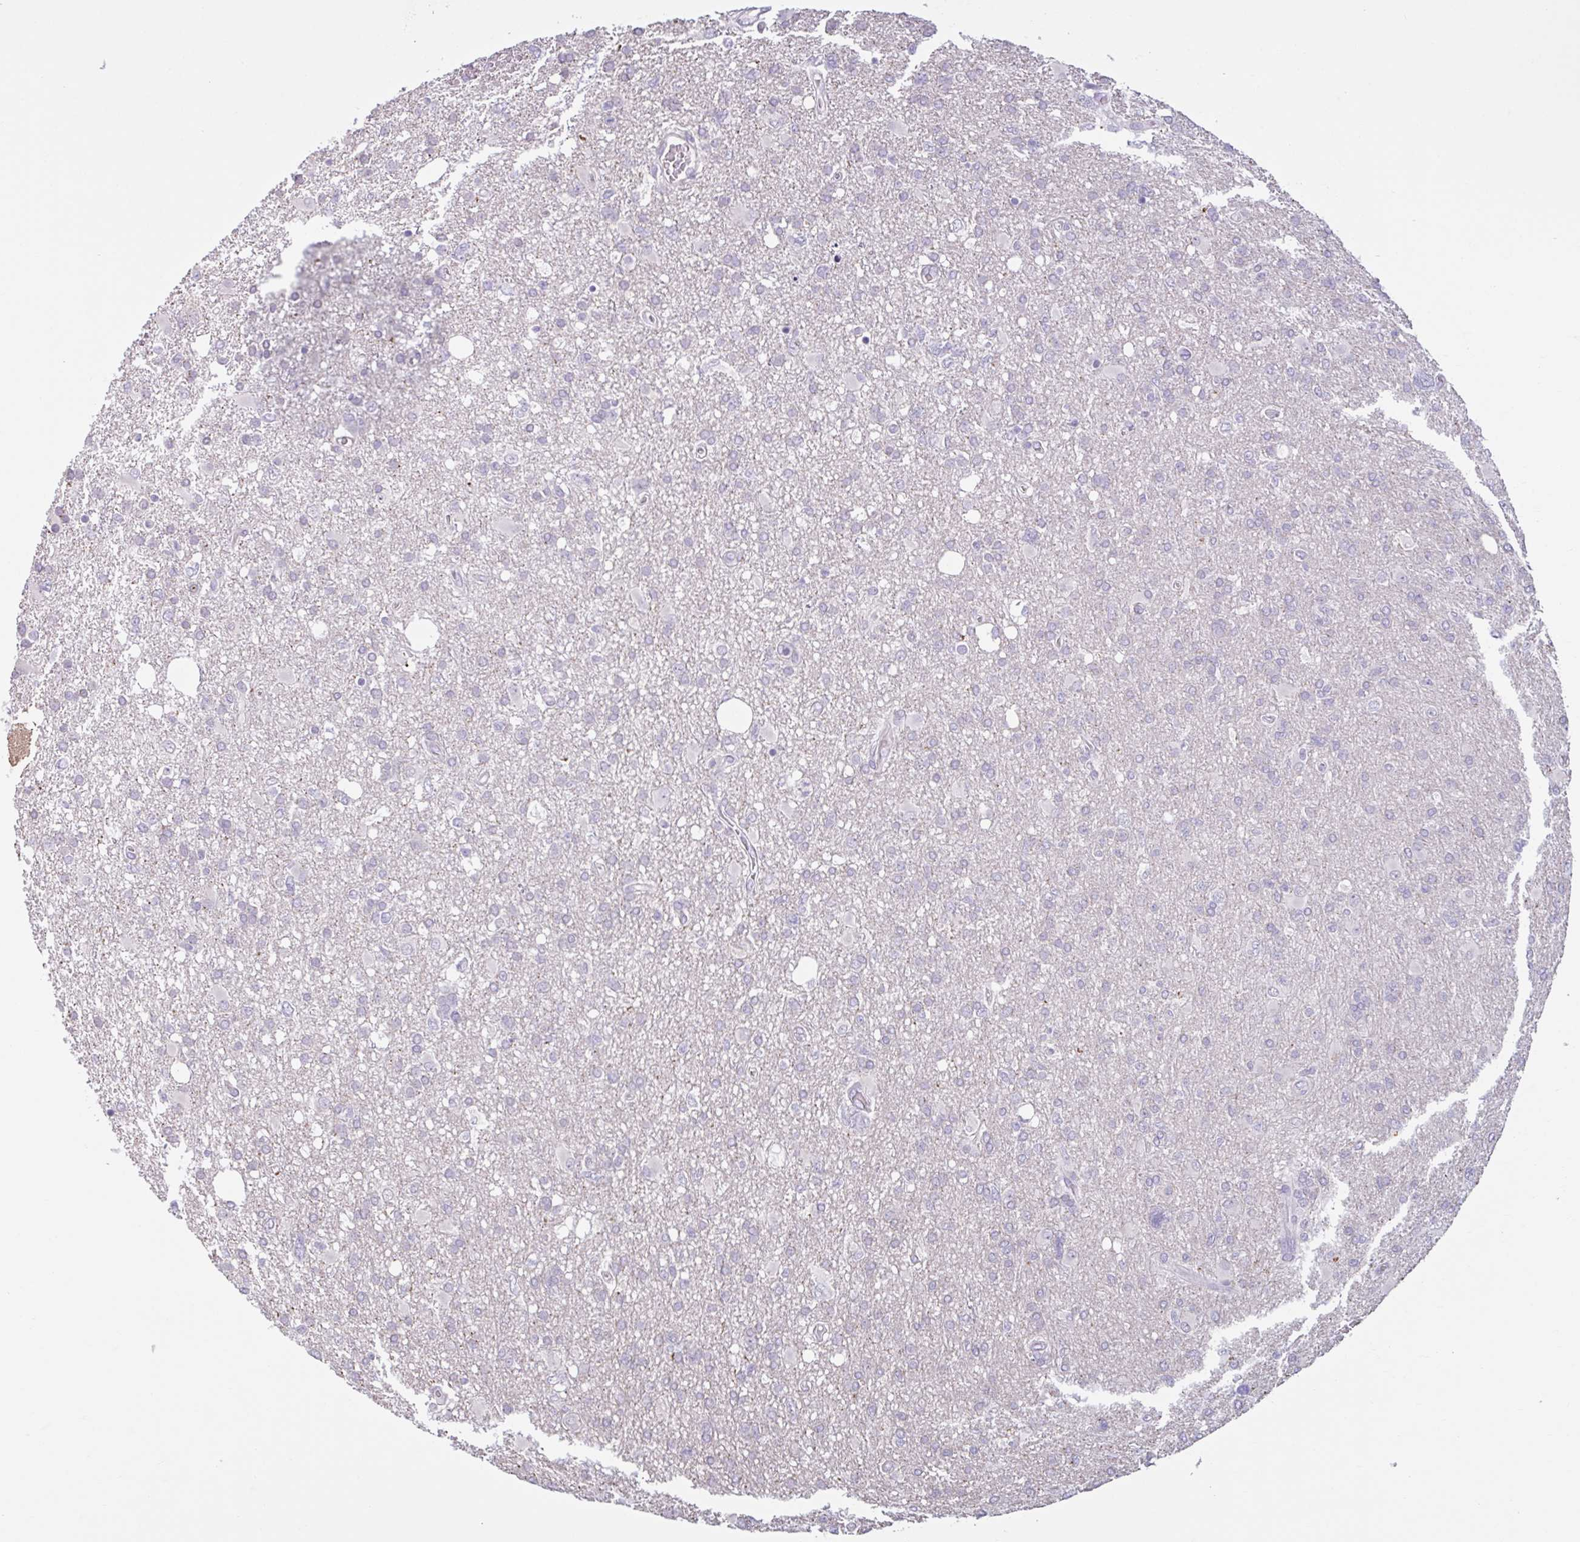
{"staining": {"intensity": "negative", "quantity": "none", "location": "none"}, "tissue": "glioma", "cell_type": "Tumor cells", "image_type": "cancer", "snomed": [{"axis": "morphology", "description": "Glioma, malignant, High grade"}, {"axis": "topography", "description": "Brain"}], "caption": "Immunohistochemistry (IHC) image of human glioma stained for a protein (brown), which shows no staining in tumor cells.", "gene": "CDH19", "patient": {"sex": "male", "age": 61}}